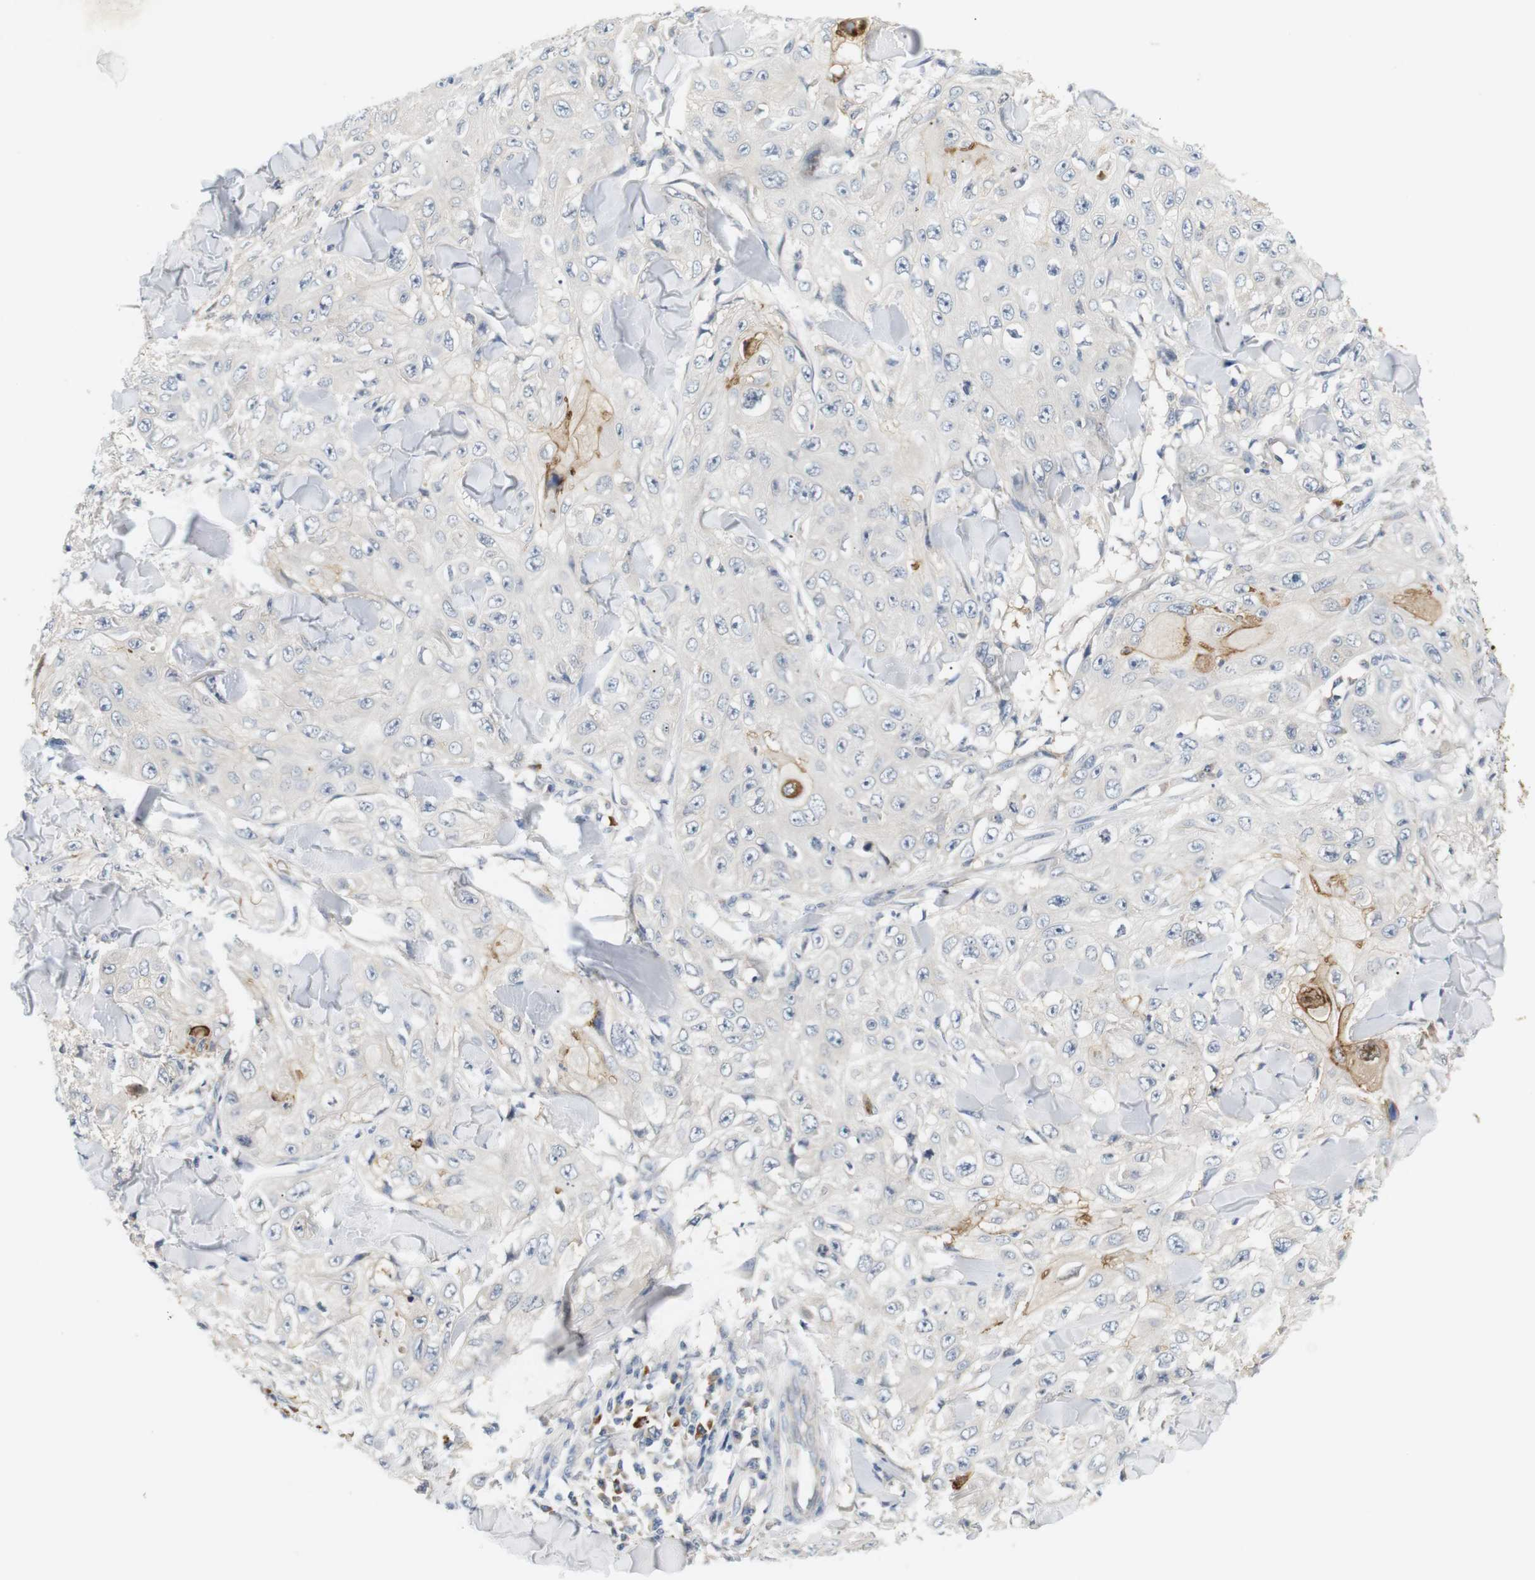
{"staining": {"intensity": "moderate", "quantity": "<25%", "location": "cytoplasmic/membranous"}, "tissue": "skin cancer", "cell_type": "Tumor cells", "image_type": "cancer", "snomed": [{"axis": "morphology", "description": "Squamous cell carcinoma, NOS"}, {"axis": "topography", "description": "Skin"}], "caption": "A high-resolution micrograph shows IHC staining of skin squamous cell carcinoma, which demonstrates moderate cytoplasmic/membranous expression in about <25% of tumor cells.", "gene": "EVA1C", "patient": {"sex": "male", "age": 86}}